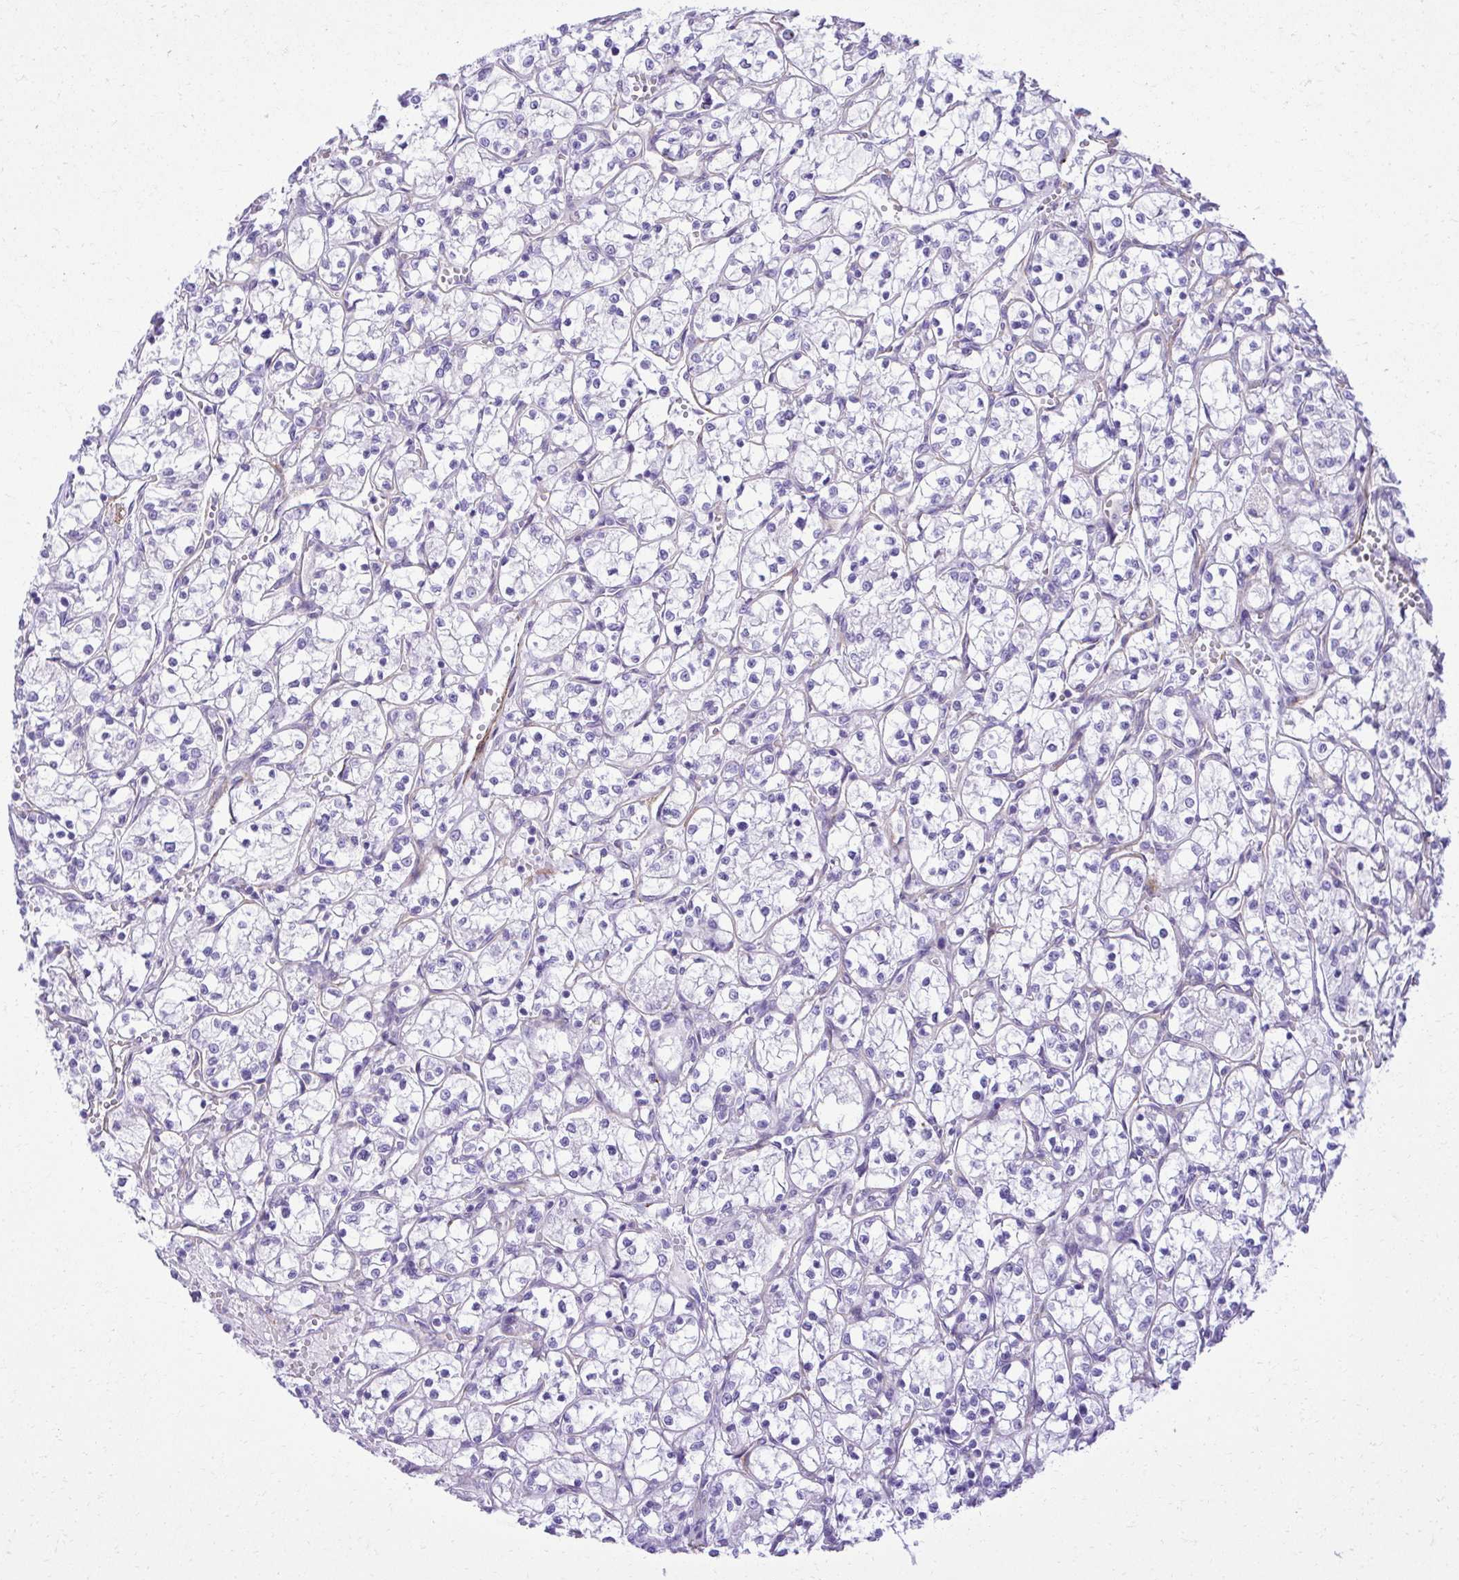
{"staining": {"intensity": "negative", "quantity": "none", "location": "none"}, "tissue": "renal cancer", "cell_type": "Tumor cells", "image_type": "cancer", "snomed": [{"axis": "morphology", "description": "Adenocarcinoma, NOS"}, {"axis": "topography", "description": "Kidney"}], "caption": "The image displays no staining of tumor cells in renal cancer.", "gene": "PITPNM3", "patient": {"sex": "female", "age": 69}}